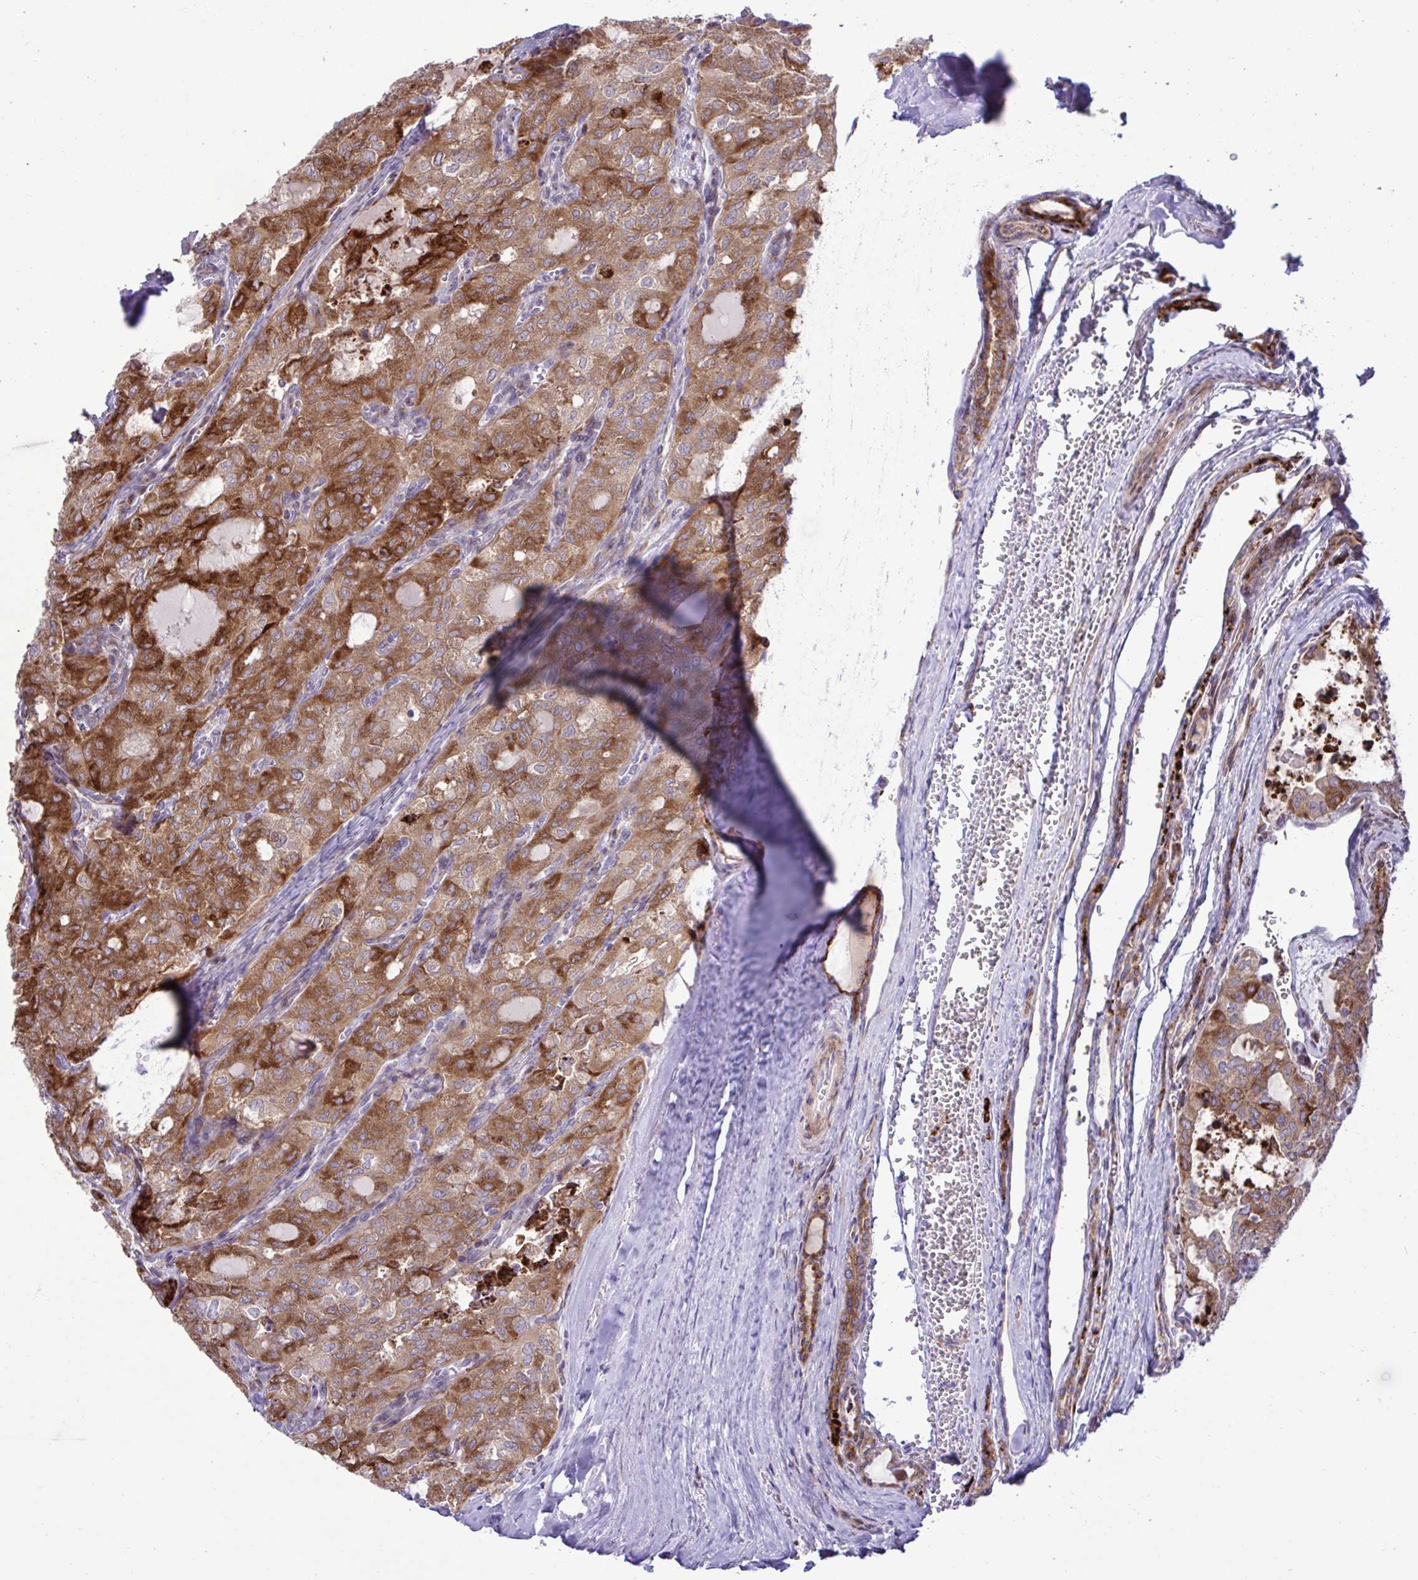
{"staining": {"intensity": "strong", "quantity": ">75%", "location": "cytoplasmic/membranous"}, "tissue": "thyroid cancer", "cell_type": "Tumor cells", "image_type": "cancer", "snomed": [{"axis": "morphology", "description": "Follicular adenoma carcinoma, NOS"}, {"axis": "topography", "description": "Thyroid gland"}], "caption": "Brown immunohistochemical staining in follicular adenoma carcinoma (thyroid) demonstrates strong cytoplasmic/membranous expression in about >75% of tumor cells. Immunohistochemistry (ihc) stains the protein of interest in brown and the nuclei are stained blue.", "gene": "LIMS1", "patient": {"sex": "male", "age": 75}}